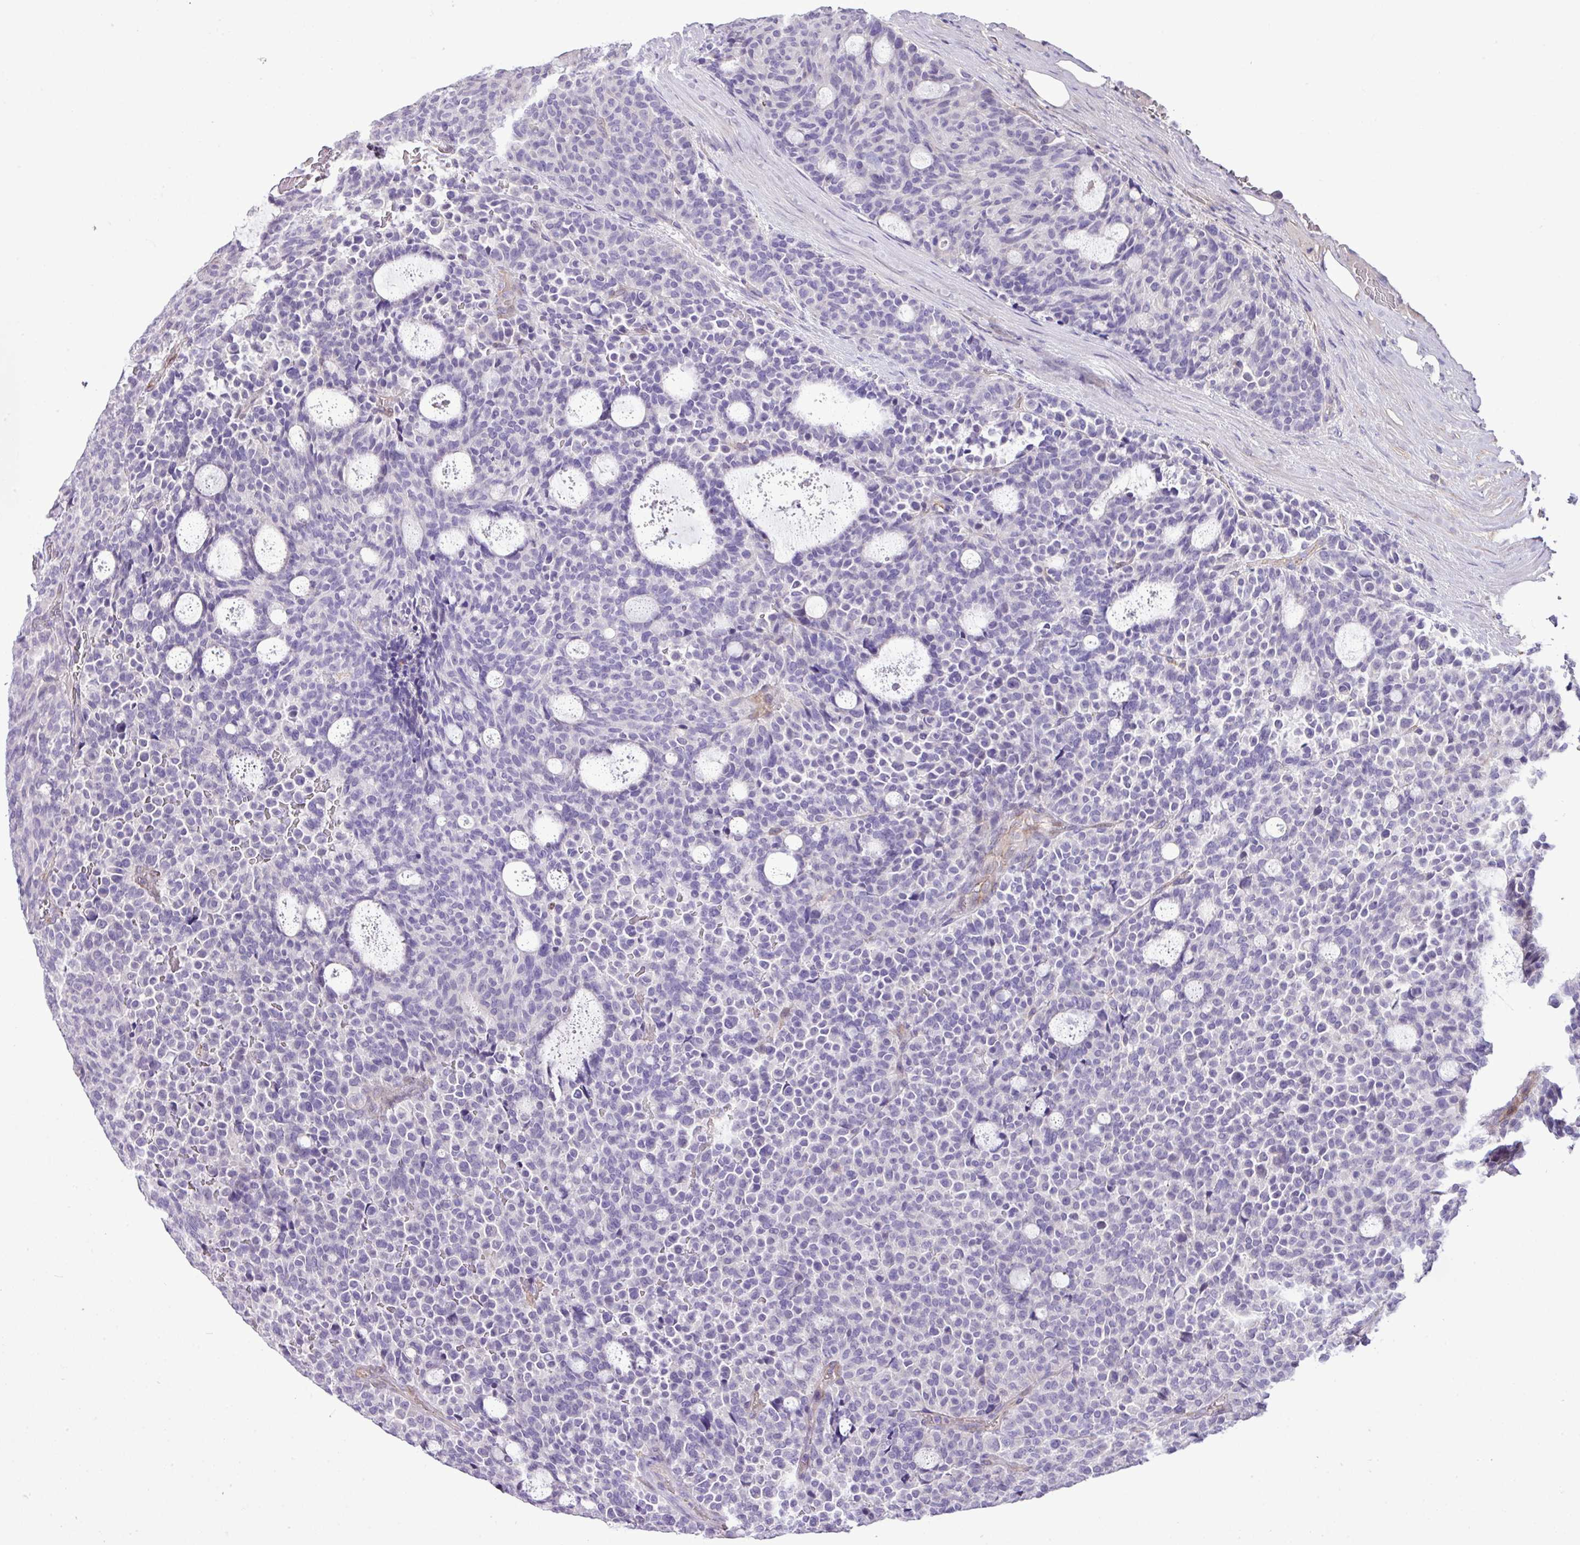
{"staining": {"intensity": "negative", "quantity": "none", "location": "none"}, "tissue": "carcinoid", "cell_type": "Tumor cells", "image_type": "cancer", "snomed": [{"axis": "morphology", "description": "Carcinoid, malignant, NOS"}, {"axis": "topography", "description": "Pancreas"}], "caption": "Human carcinoid stained for a protein using immunohistochemistry (IHC) exhibits no staining in tumor cells.", "gene": "CD248", "patient": {"sex": "female", "age": 54}}